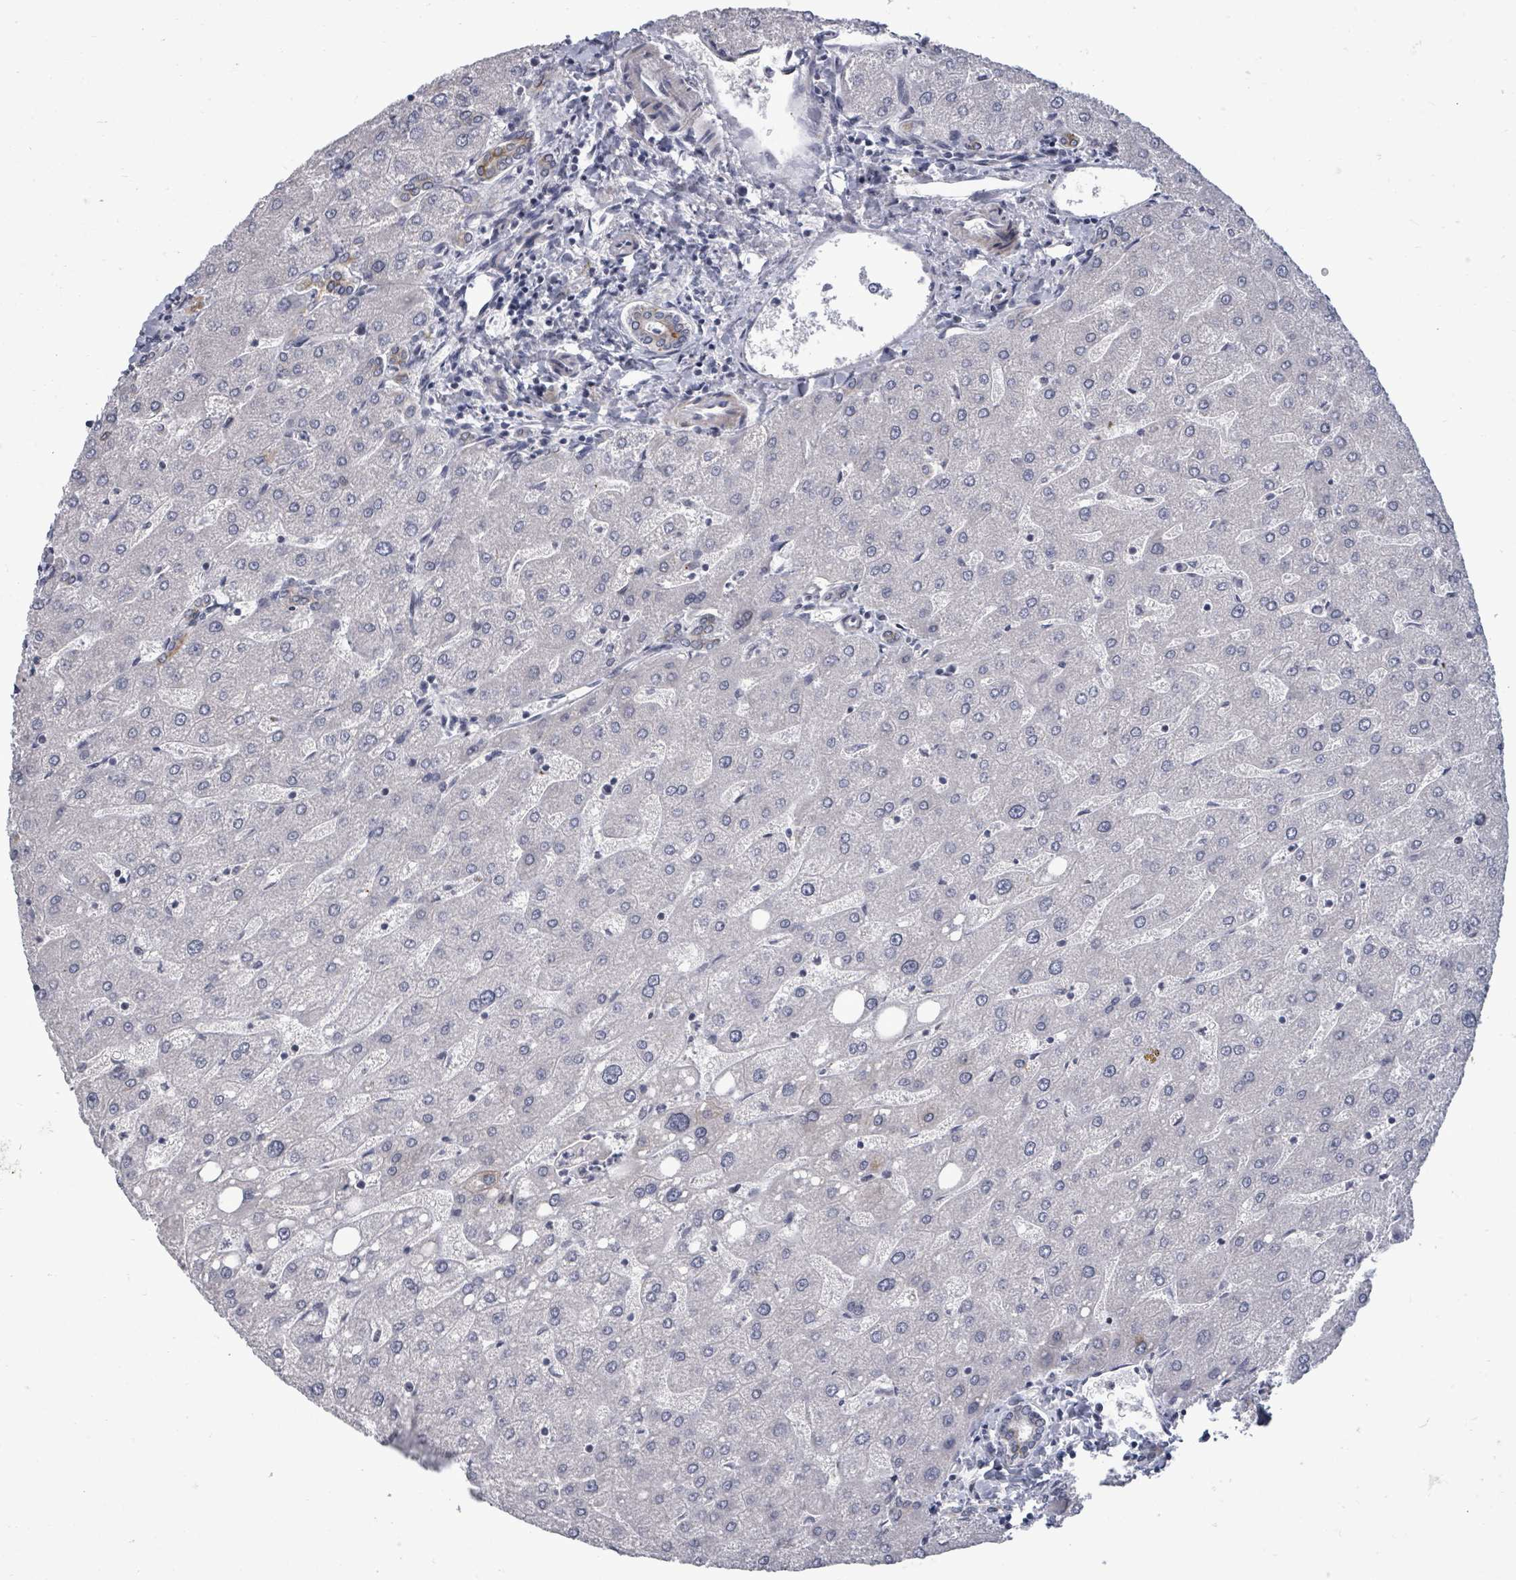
{"staining": {"intensity": "moderate", "quantity": "<25%", "location": "cytoplasmic/membranous"}, "tissue": "liver", "cell_type": "Cholangiocytes", "image_type": "normal", "snomed": [{"axis": "morphology", "description": "Normal tissue, NOS"}, {"axis": "topography", "description": "Liver"}], "caption": "Immunohistochemical staining of unremarkable human liver exhibits <25% levels of moderate cytoplasmic/membranous protein staining in about <25% of cholangiocytes.", "gene": "PTPN20", "patient": {"sex": "male", "age": 67}}